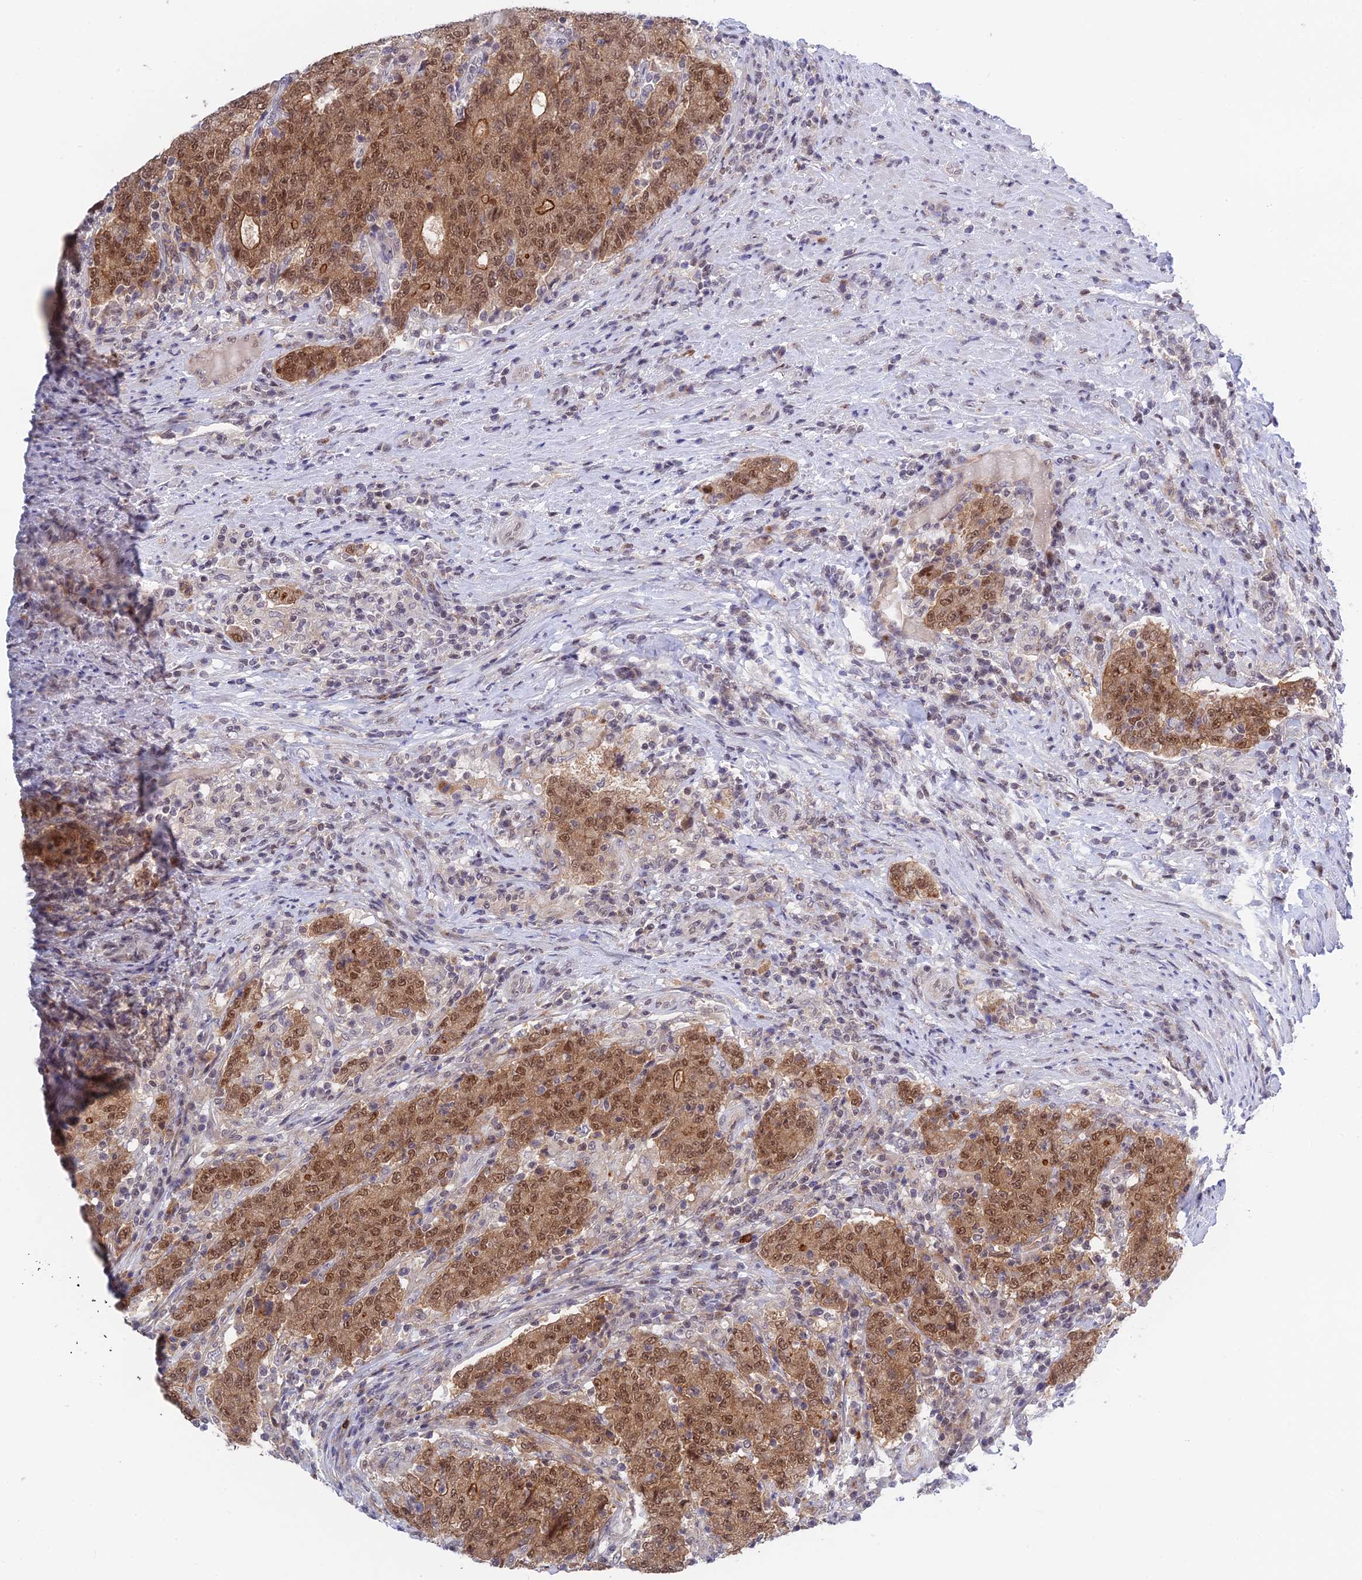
{"staining": {"intensity": "moderate", "quantity": ">75%", "location": "cytoplasmic/membranous,nuclear"}, "tissue": "colorectal cancer", "cell_type": "Tumor cells", "image_type": "cancer", "snomed": [{"axis": "morphology", "description": "Adenocarcinoma, NOS"}, {"axis": "topography", "description": "Colon"}], "caption": "Immunohistochemical staining of human colorectal cancer exhibits moderate cytoplasmic/membranous and nuclear protein positivity in about >75% of tumor cells.", "gene": "TCEA1", "patient": {"sex": "female", "age": 75}}